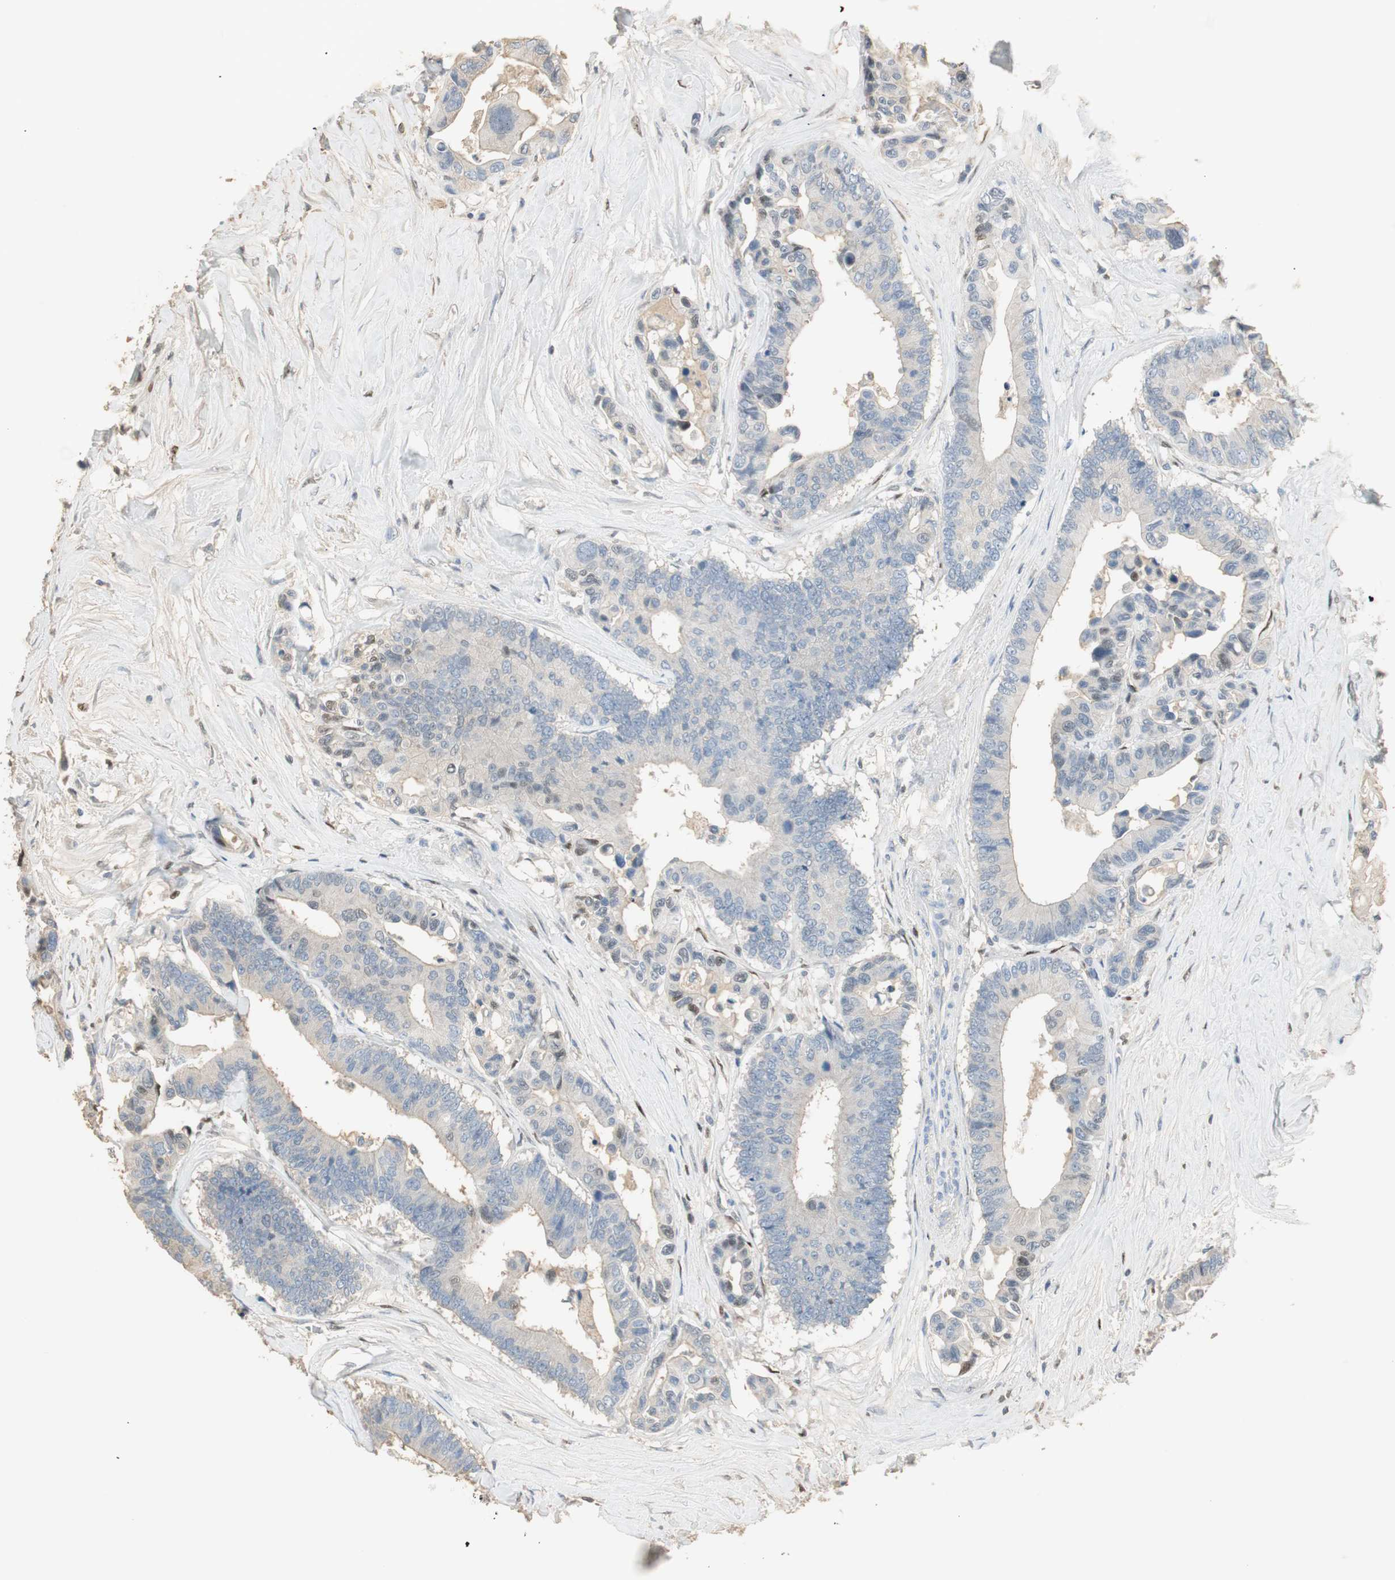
{"staining": {"intensity": "negative", "quantity": "none", "location": "none"}, "tissue": "colorectal cancer", "cell_type": "Tumor cells", "image_type": "cancer", "snomed": [{"axis": "morphology", "description": "Normal tissue, NOS"}, {"axis": "morphology", "description": "Adenocarcinoma, NOS"}, {"axis": "topography", "description": "Colon"}], "caption": "An immunohistochemistry (IHC) image of colorectal cancer is shown. There is no staining in tumor cells of colorectal cancer.", "gene": "RUNX2", "patient": {"sex": "male", "age": 82}}